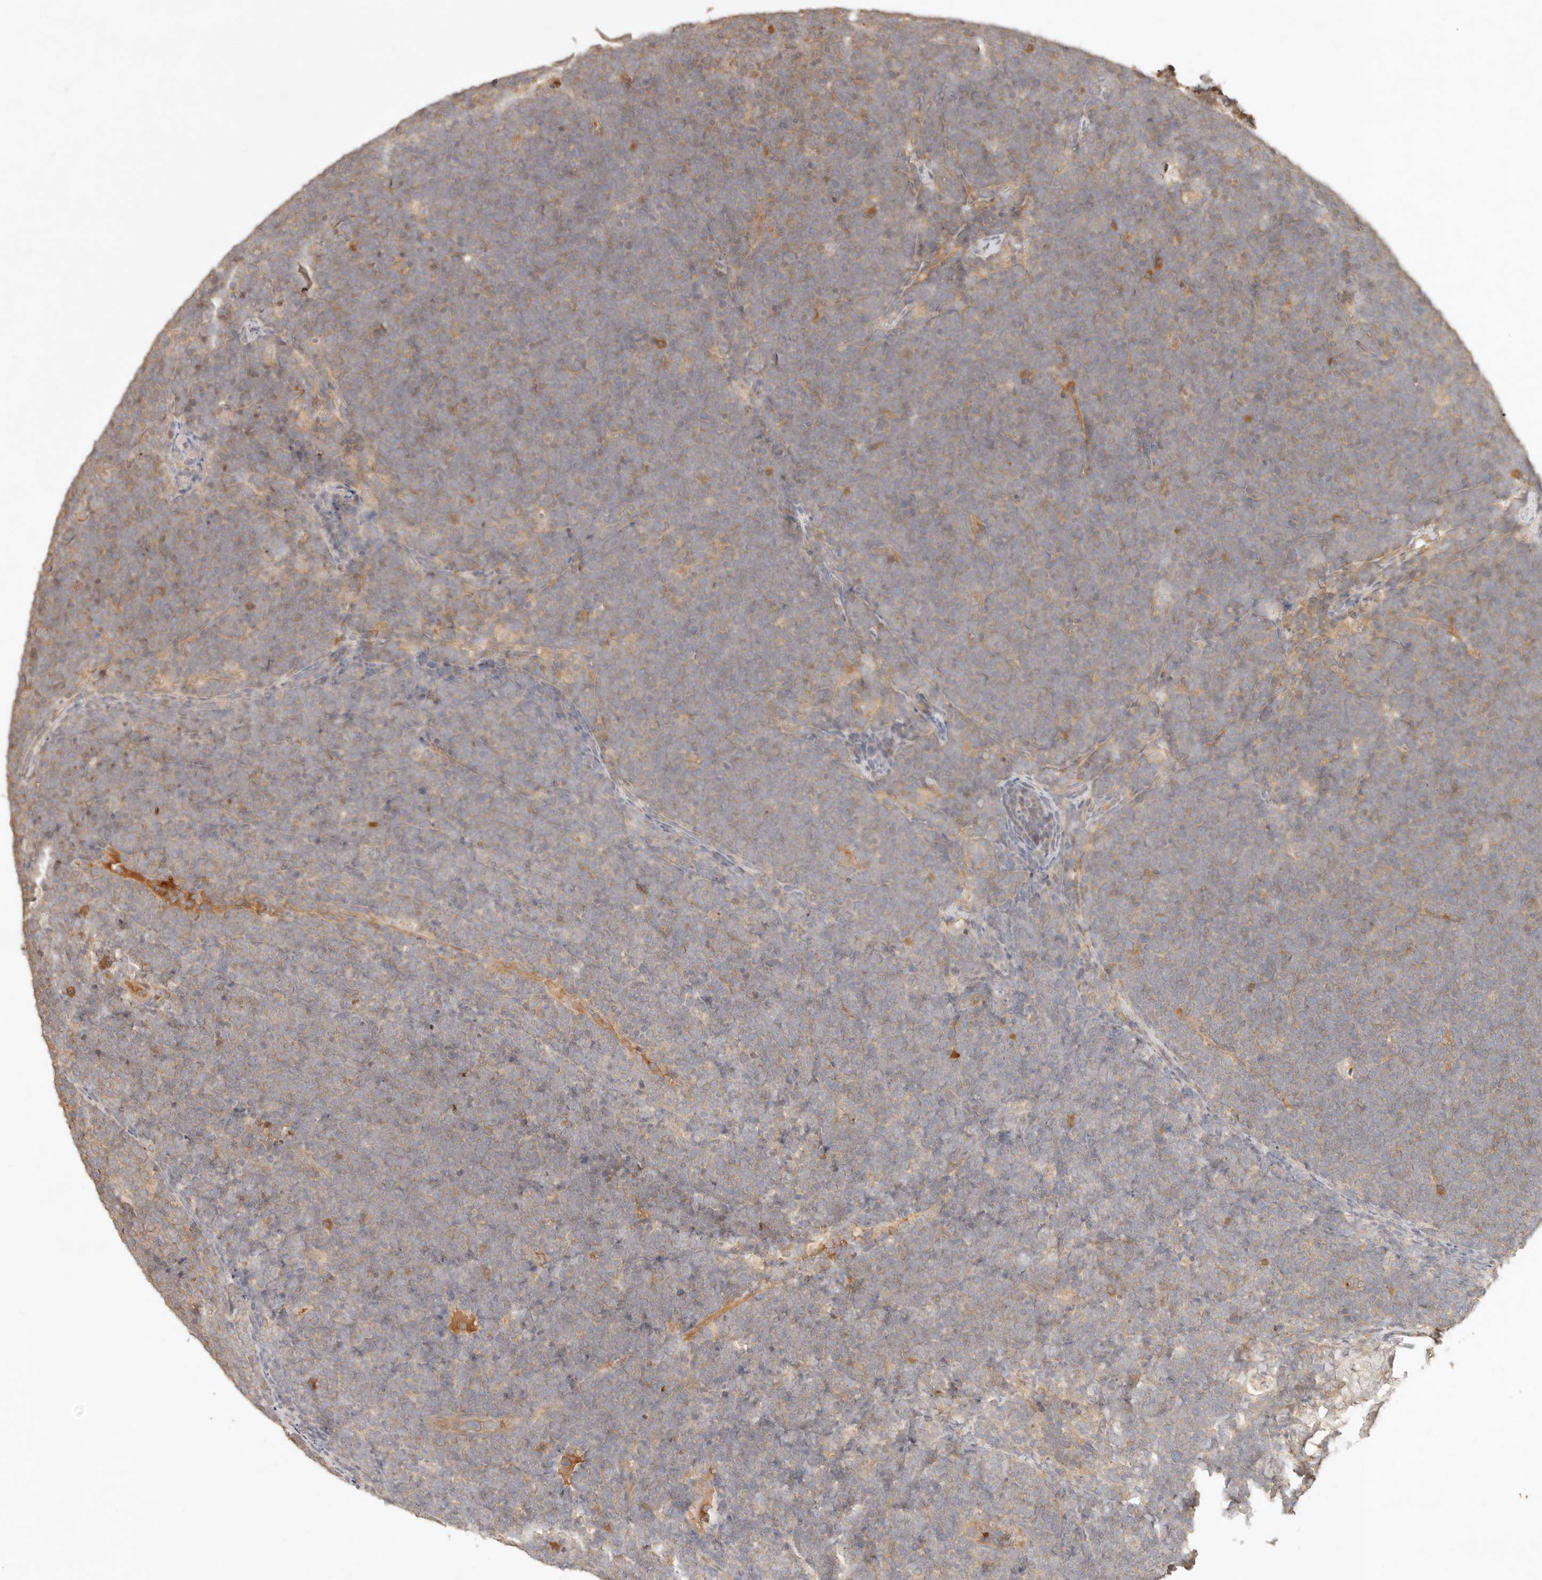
{"staining": {"intensity": "weak", "quantity": "<25%", "location": "cytoplasmic/membranous"}, "tissue": "lymphoma", "cell_type": "Tumor cells", "image_type": "cancer", "snomed": [{"axis": "morphology", "description": "Malignant lymphoma, non-Hodgkin's type, High grade"}, {"axis": "topography", "description": "Lymph node"}], "caption": "This is a image of immunohistochemistry staining of high-grade malignant lymphoma, non-Hodgkin's type, which shows no staining in tumor cells.", "gene": "FREM2", "patient": {"sex": "male", "age": 13}}